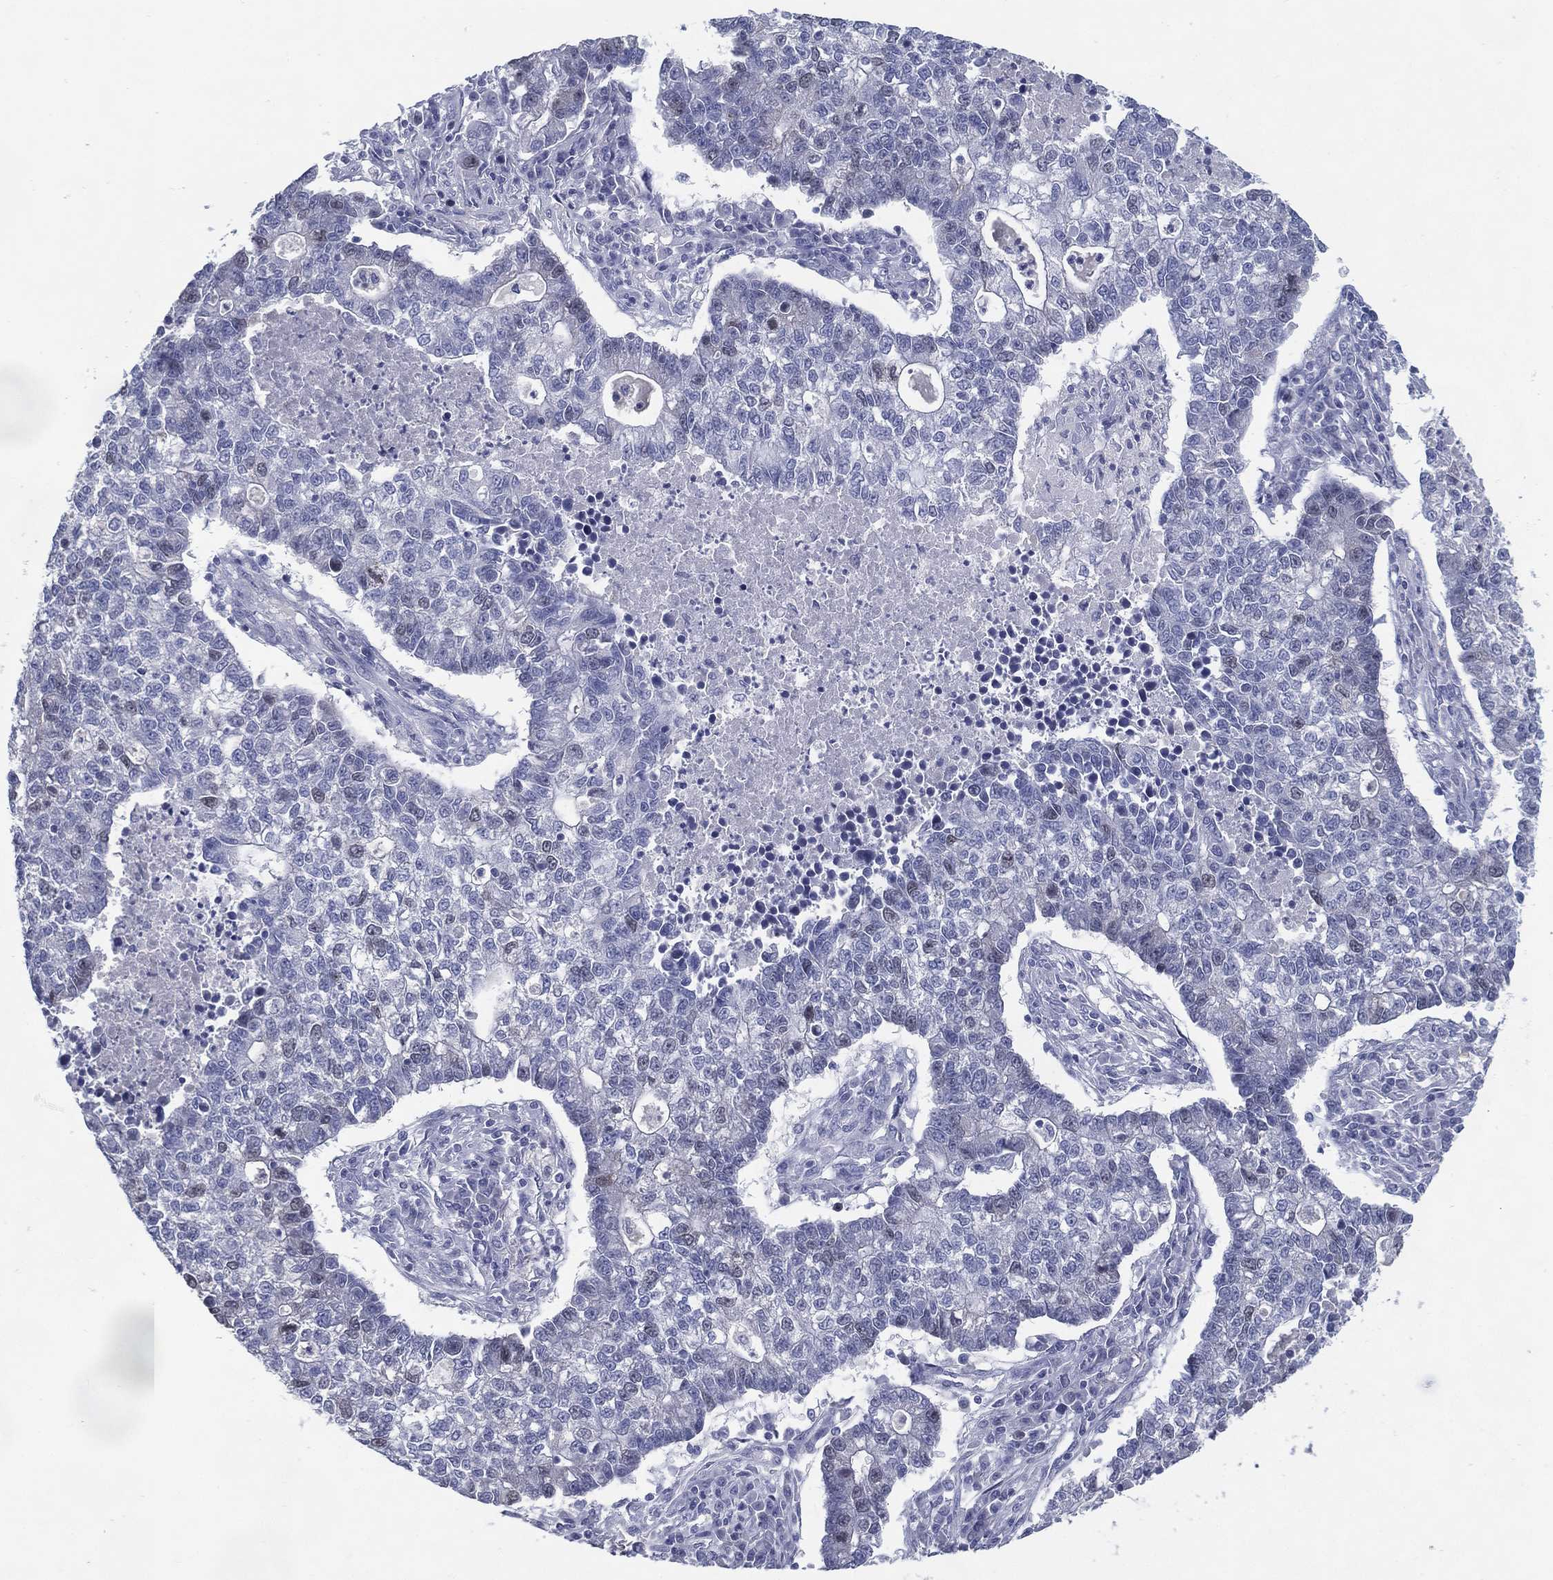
{"staining": {"intensity": "negative", "quantity": "none", "location": "none"}, "tissue": "lung cancer", "cell_type": "Tumor cells", "image_type": "cancer", "snomed": [{"axis": "morphology", "description": "Adenocarcinoma, NOS"}, {"axis": "topography", "description": "Lung"}], "caption": "DAB (3,3'-diaminobenzidine) immunohistochemical staining of human adenocarcinoma (lung) reveals no significant expression in tumor cells. (DAB (3,3'-diaminobenzidine) immunohistochemistry, high magnification).", "gene": "KIF2C", "patient": {"sex": "male", "age": 57}}